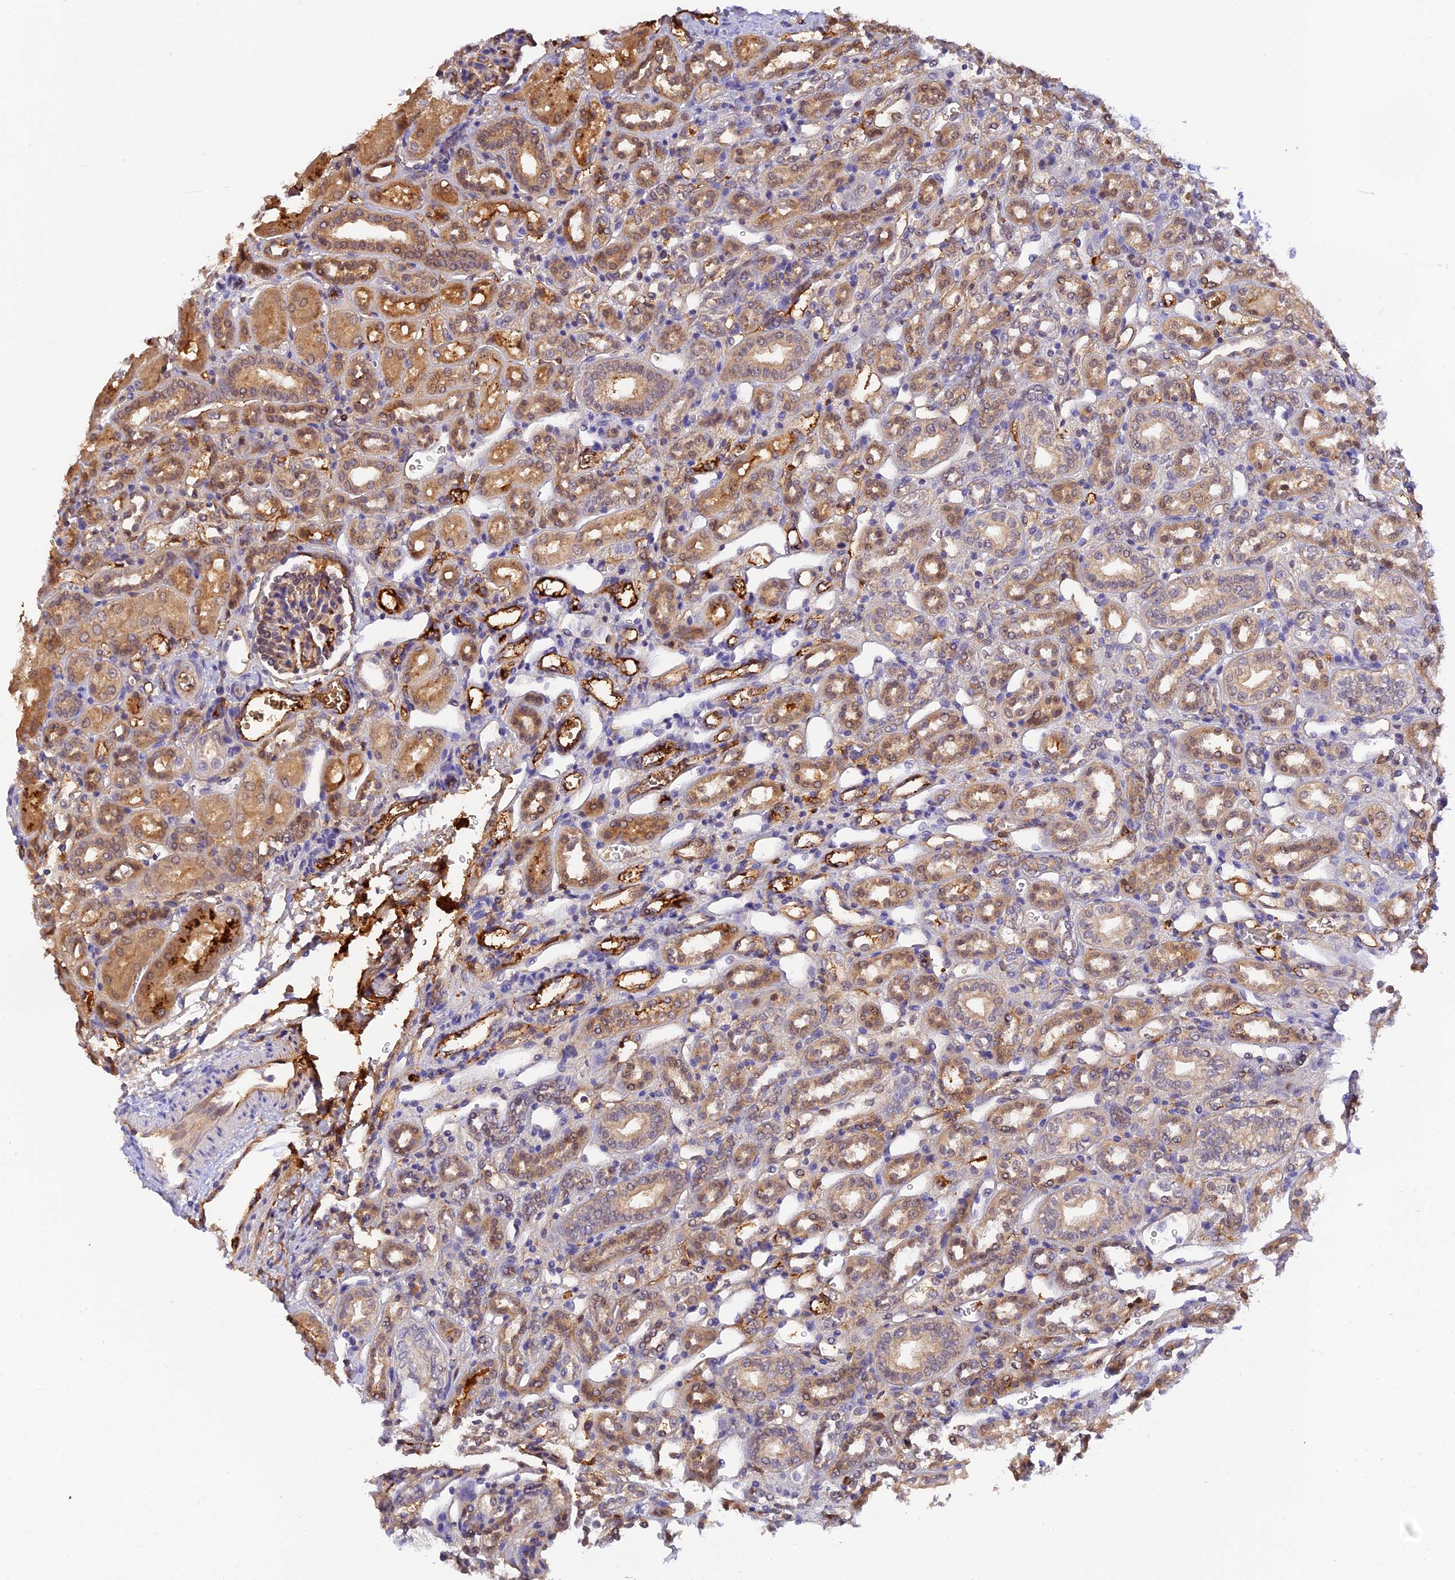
{"staining": {"intensity": "strong", "quantity": "<25%", "location": "cytoplasmic/membranous"}, "tissue": "kidney", "cell_type": "Cells in glomeruli", "image_type": "normal", "snomed": [{"axis": "morphology", "description": "Normal tissue, NOS"}, {"axis": "morphology", "description": "Neoplasm, malignant, NOS"}, {"axis": "topography", "description": "Kidney"}], "caption": "Immunohistochemistry (IHC) of unremarkable human kidney exhibits medium levels of strong cytoplasmic/membranous staining in about <25% of cells in glomeruli.", "gene": "HDHD2", "patient": {"sex": "female", "age": 1}}